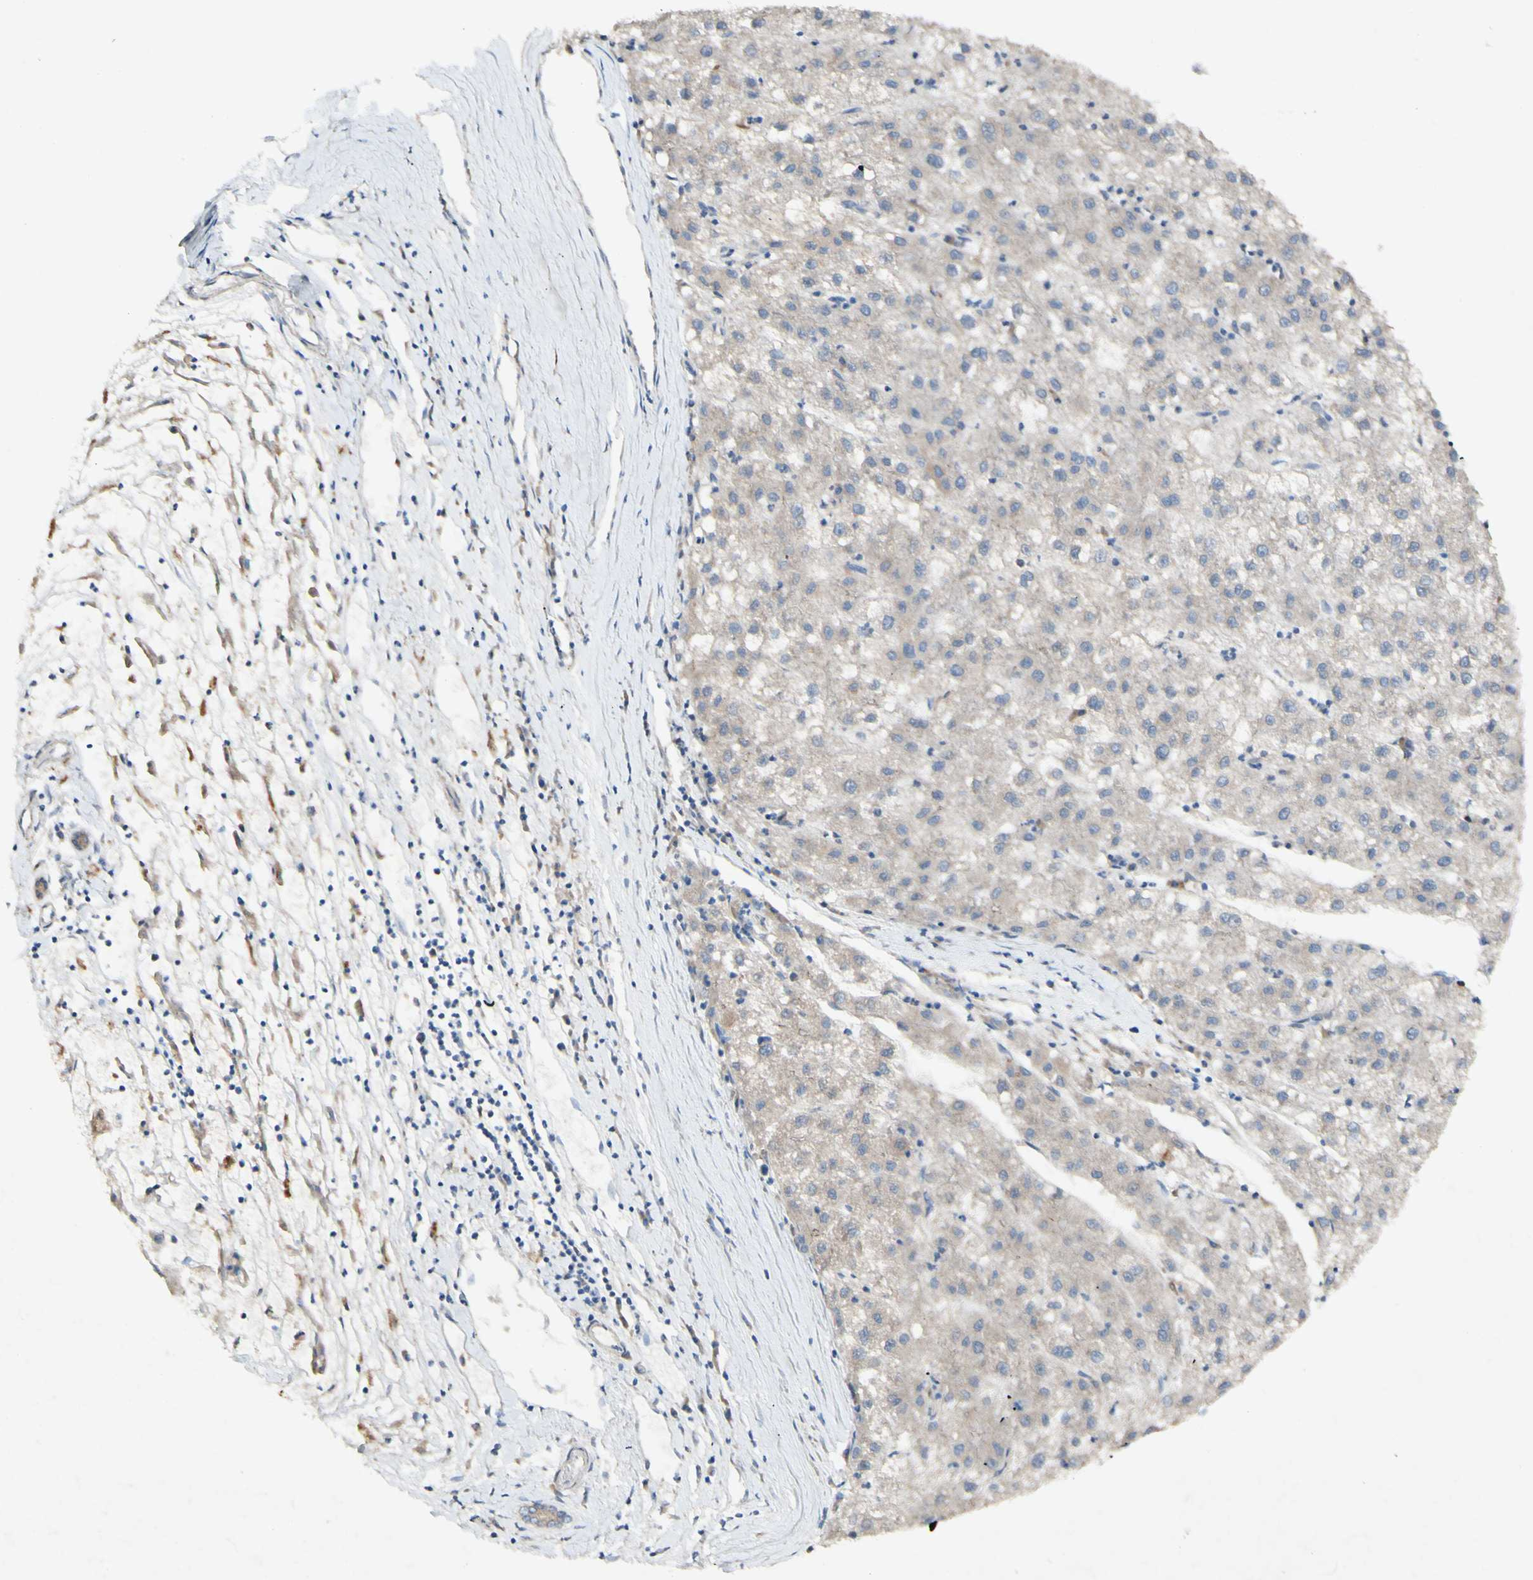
{"staining": {"intensity": "weak", "quantity": ">75%", "location": "cytoplasmic/membranous"}, "tissue": "liver cancer", "cell_type": "Tumor cells", "image_type": "cancer", "snomed": [{"axis": "morphology", "description": "Carcinoma, Hepatocellular, NOS"}, {"axis": "topography", "description": "Liver"}], "caption": "DAB immunohistochemical staining of hepatocellular carcinoma (liver) demonstrates weak cytoplasmic/membranous protein positivity in about >75% of tumor cells. The staining was performed using DAB (3,3'-diaminobenzidine) to visualize the protein expression in brown, while the nuclei were stained in blue with hematoxylin (Magnification: 20x).", "gene": "PDGFB", "patient": {"sex": "male", "age": 72}}